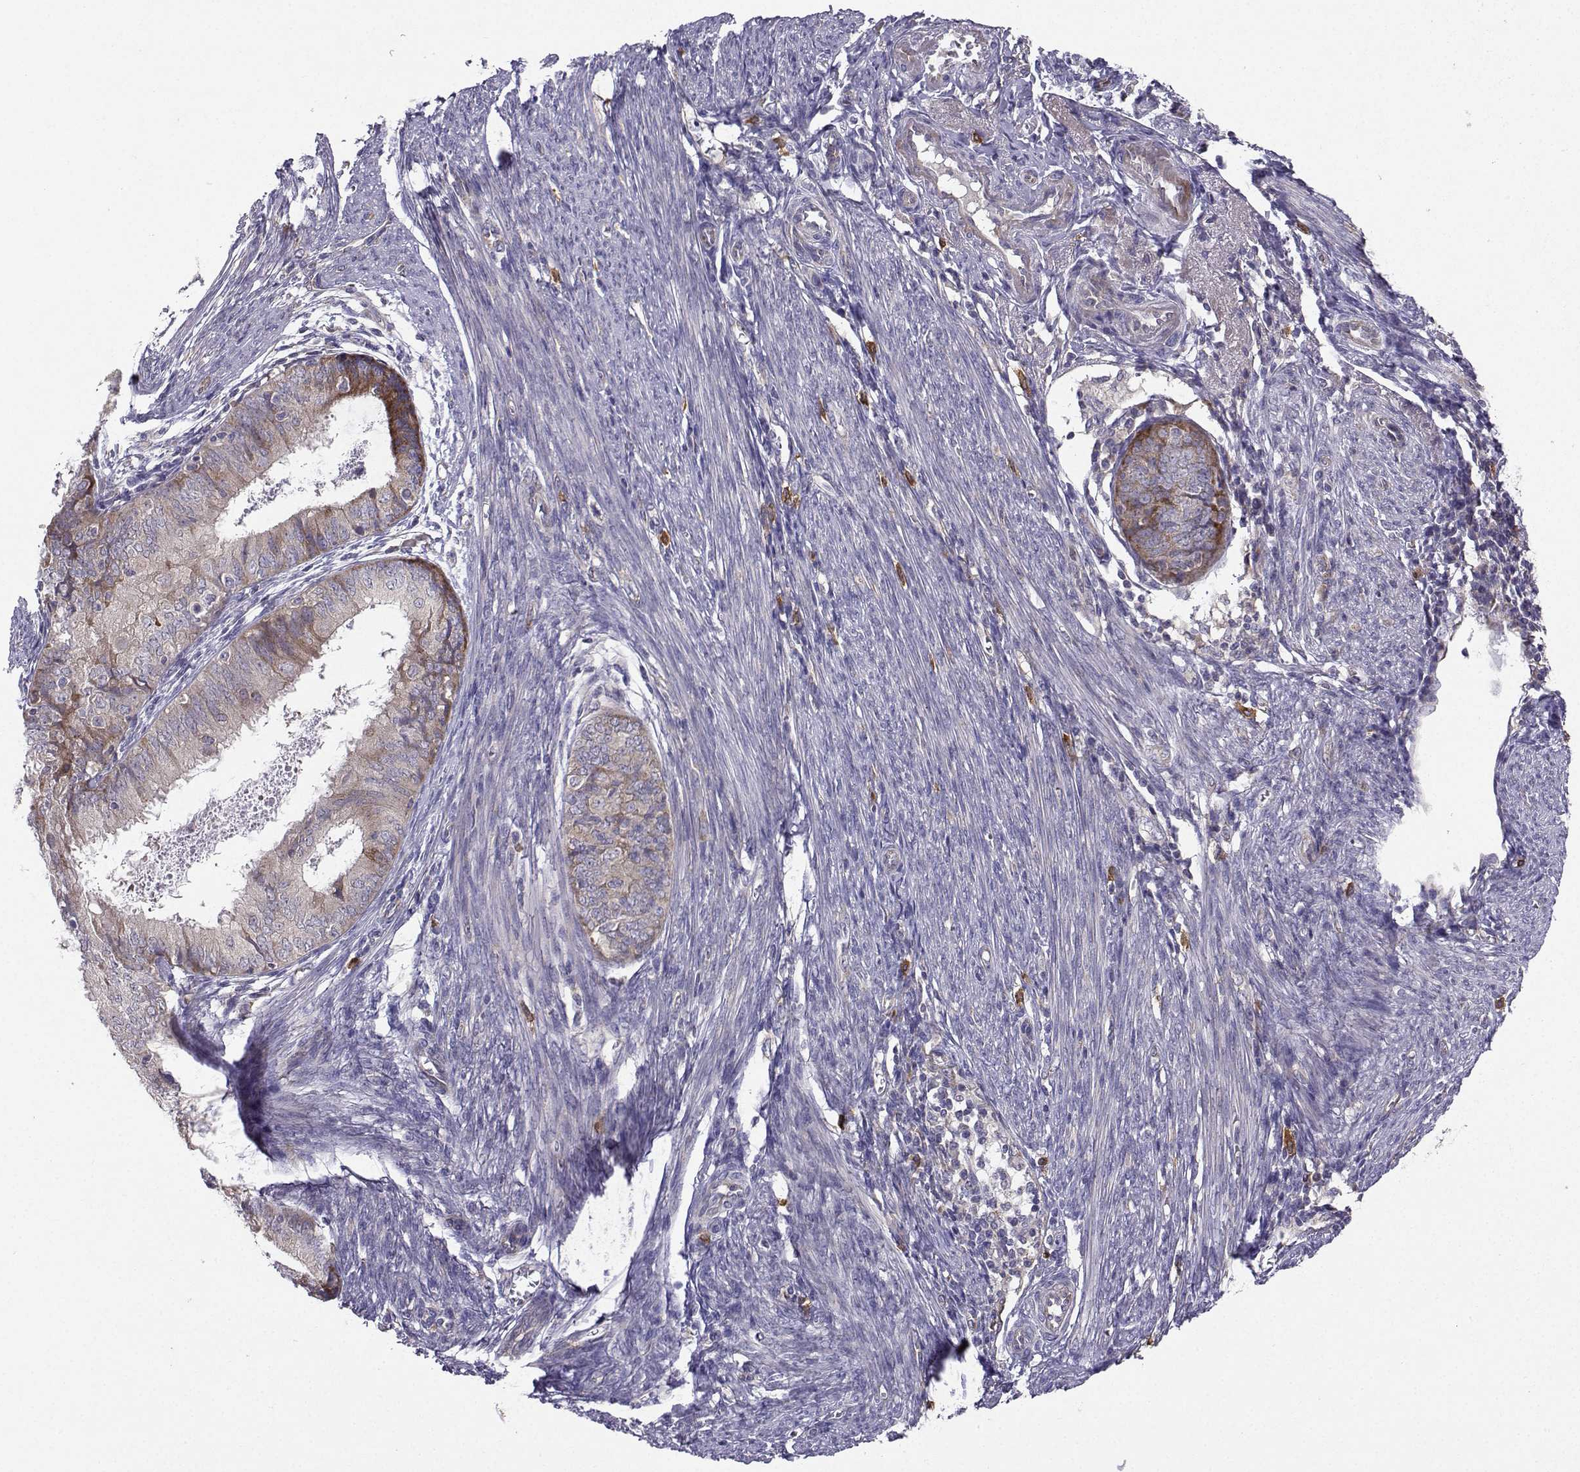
{"staining": {"intensity": "moderate", "quantity": "<25%", "location": "cytoplasmic/membranous"}, "tissue": "endometrial cancer", "cell_type": "Tumor cells", "image_type": "cancer", "snomed": [{"axis": "morphology", "description": "Adenocarcinoma, NOS"}, {"axis": "topography", "description": "Endometrium"}], "caption": "Endometrial adenocarcinoma stained with DAB (3,3'-diaminobenzidine) immunohistochemistry (IHC) reveals low levels of moderate cytoplasmic/membranous expression in about <25% of tumor cells.", "gene": "STXBP5", "patient": {"sex": "female", "age": 57}}